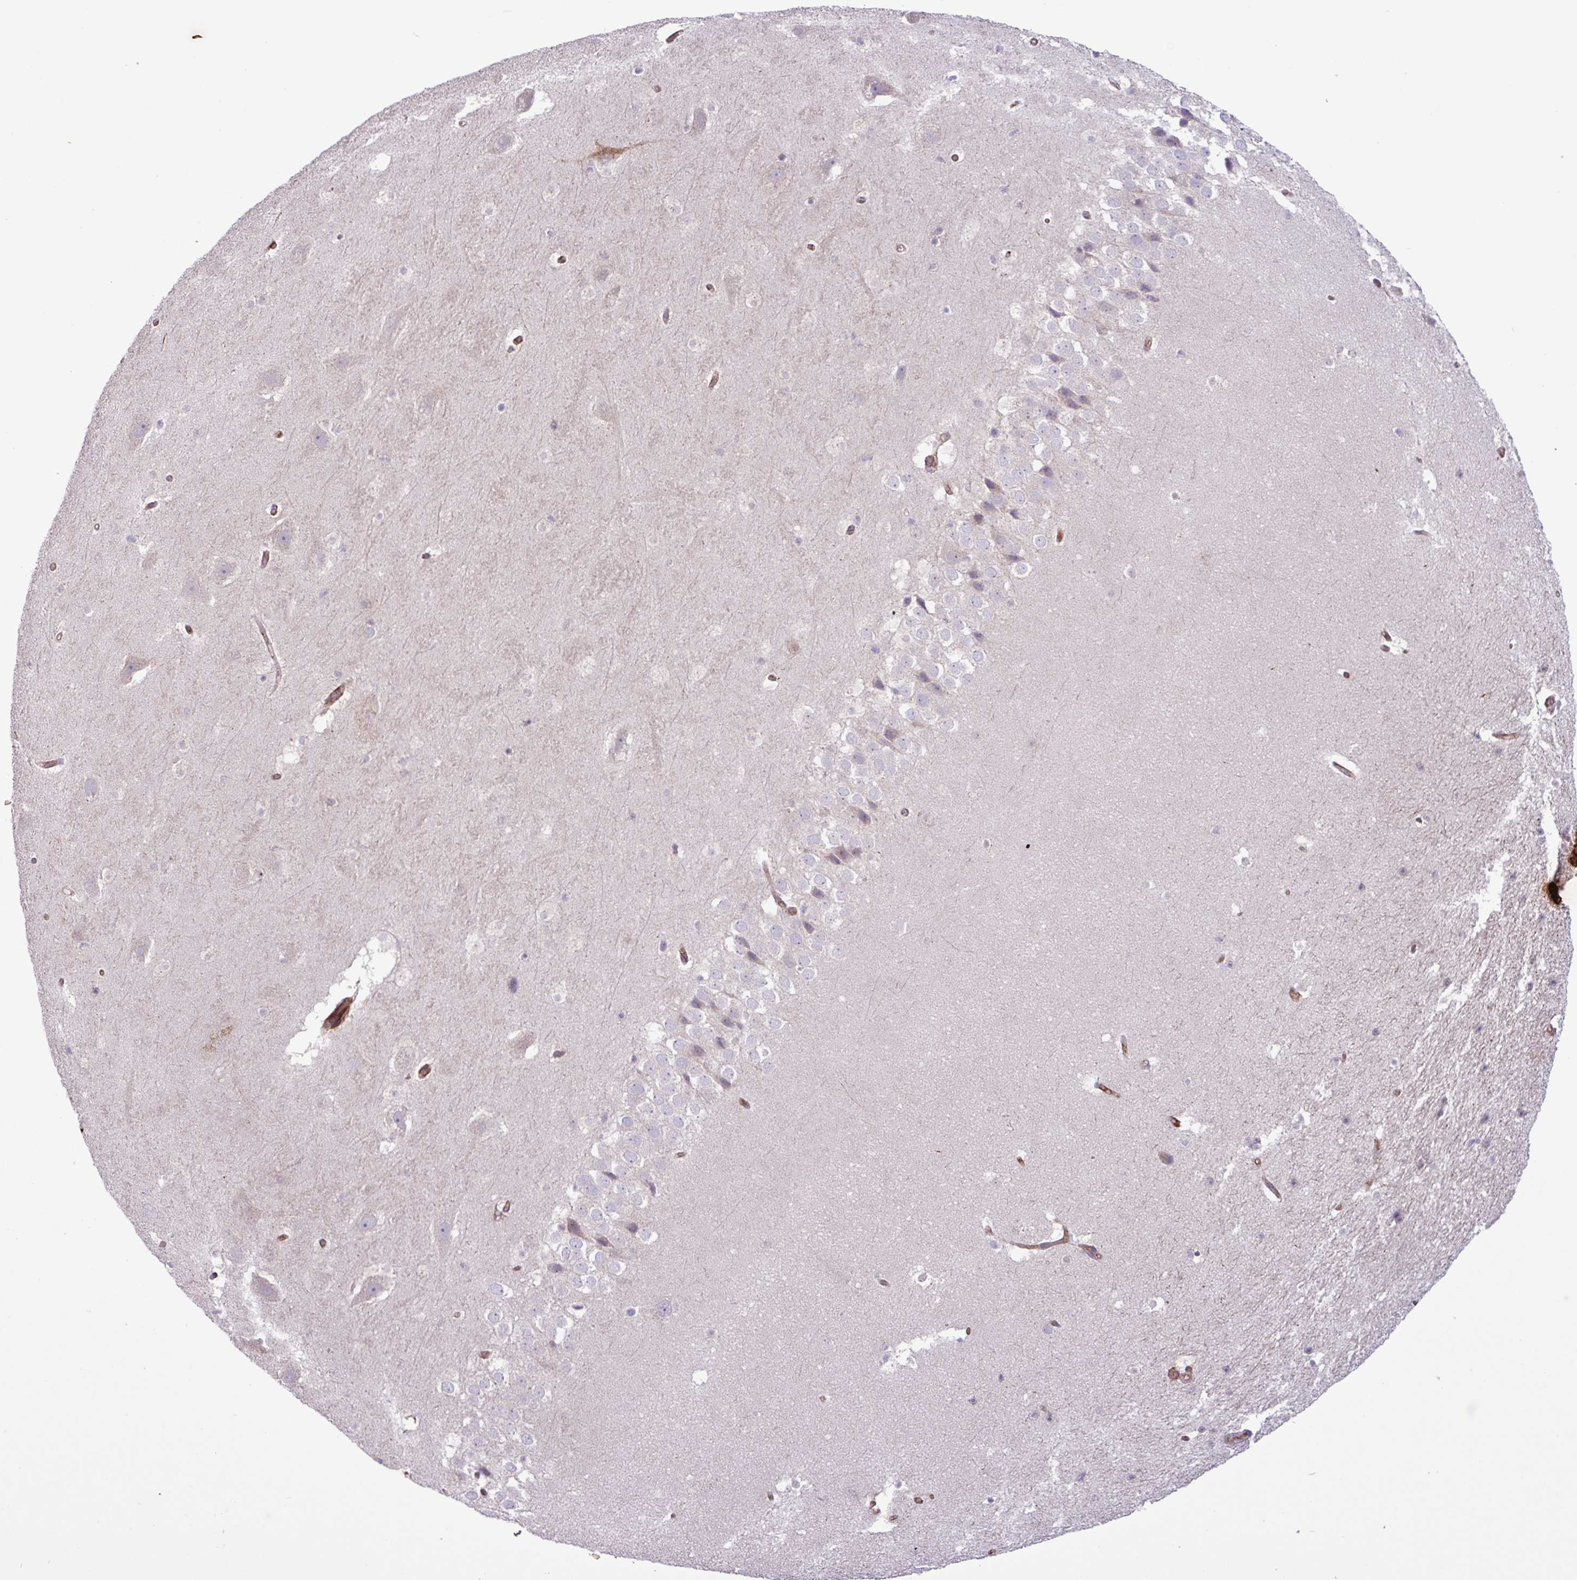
{"staining": {"intensity": "negative", "quantity": "none", "location": "none"}, "tissue": "hippocampus", "cell_type": "Glial cells", "image_type": "normal", "snomed": [{"axis": "morphology", "description": "Normal tissue, NOS"}, {"axis": "topography", "description": "Hippocampus"}], "caption": "IHC histopathology image of normal hippocampus: human hippocampus stained with DAB (3,3'-diaminobenzidine) reveals no significant protein positivity in glial cells. (Immunohistochemistry, brightfield microscopy, high magnification).", "gene": "CNTRL", "patient": {"sex": "male", "age": 37}}